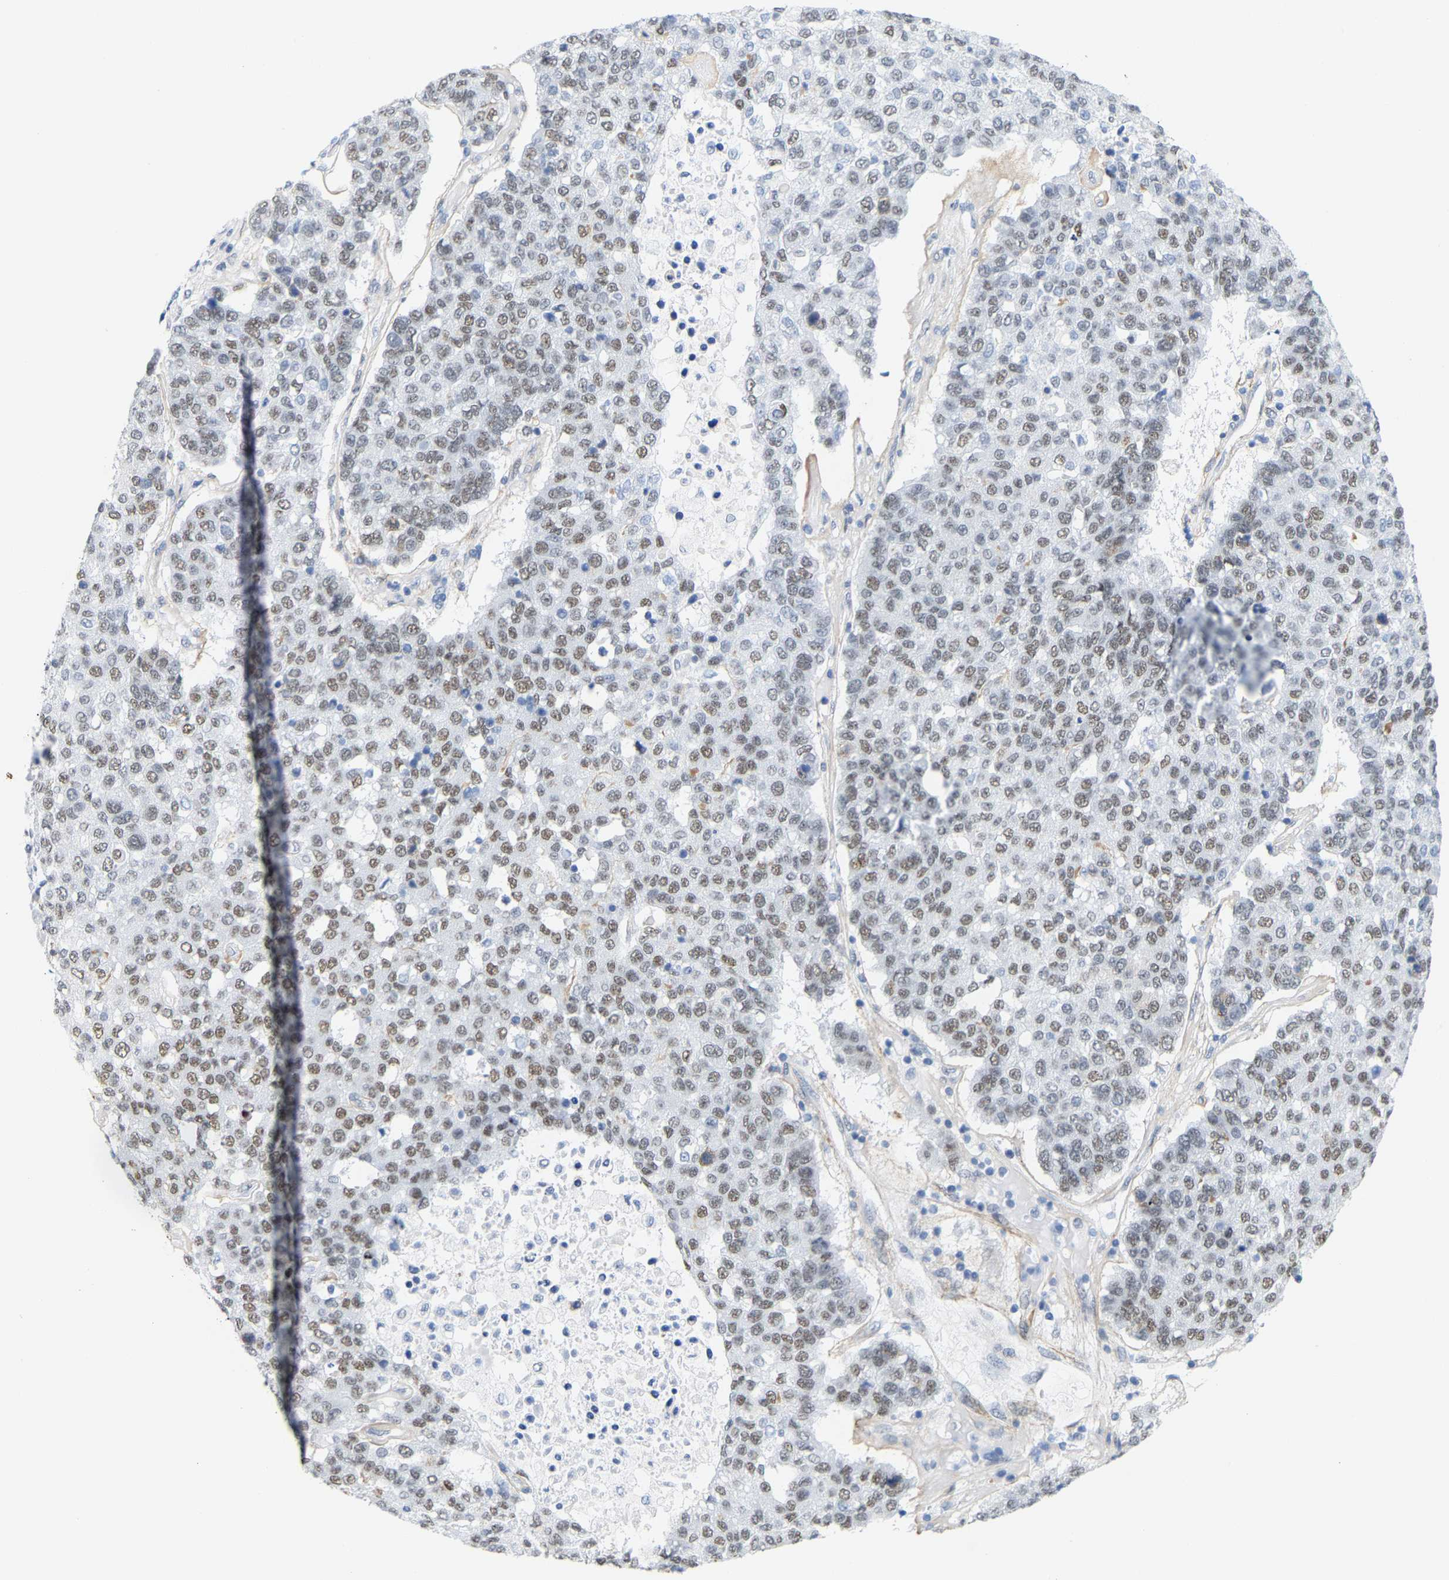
{"staining": {"intensity": "weak", "quantity": ">75%", "location": "nuclear"}, "tissue": "pancreatic cancer", "cell_type": "Tumor cells", "image_type": "cancer", "snomed": [{"axis": "morphology", "description": "Adenocarcinoma, NOS"}, {"axis": "topography", "description": "Pancreas"}], "caption": "Tumor cells show low levels of weak nuclear expression in approximately >75% of cells in pancreatic cancer.", "gene": "FAM180A", "patient": {"sex": "female", "age": 61}}